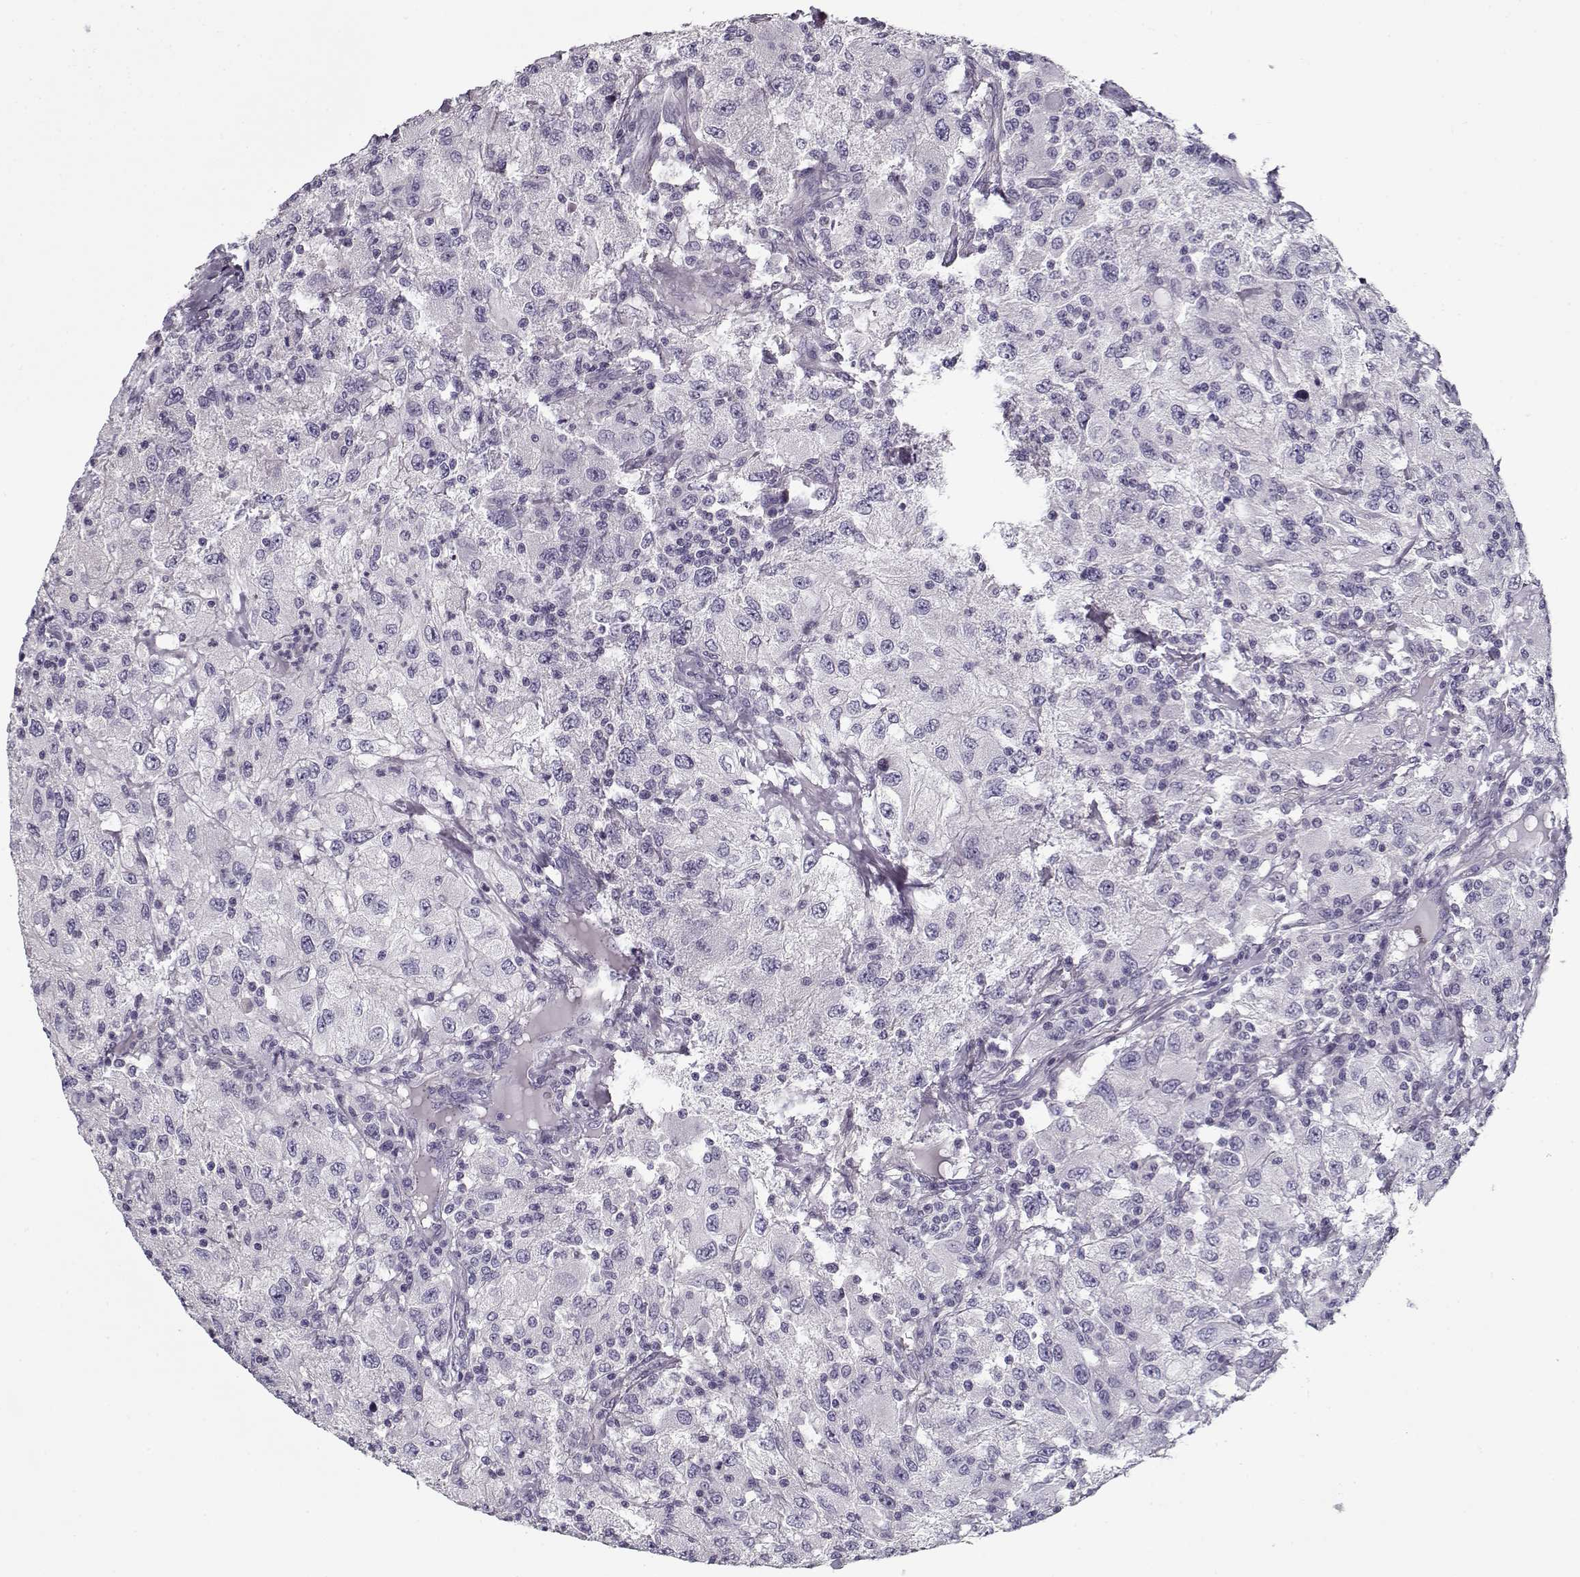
{"staining": {"intensity": "negative", "quantity": "none", "location": "none"}, "tissue": "renal cancer", "cell_type": "Tumor cells", "image_type": "cancer", "snomed": [{"axis": "morphology", "description": "Adenocarcinoma, NOS"}, {"axis": "topography", "description": "Kidney"}], "caption": "Tumor cells show no significant protein staining in renal cancer (adenocarcinoma). The staining is performed using DAB brown chromogen with nuclei counter-stained in using hematoxylin.", "gene": "CCDC136", "patient": {"sex": "female", "age": 67}}